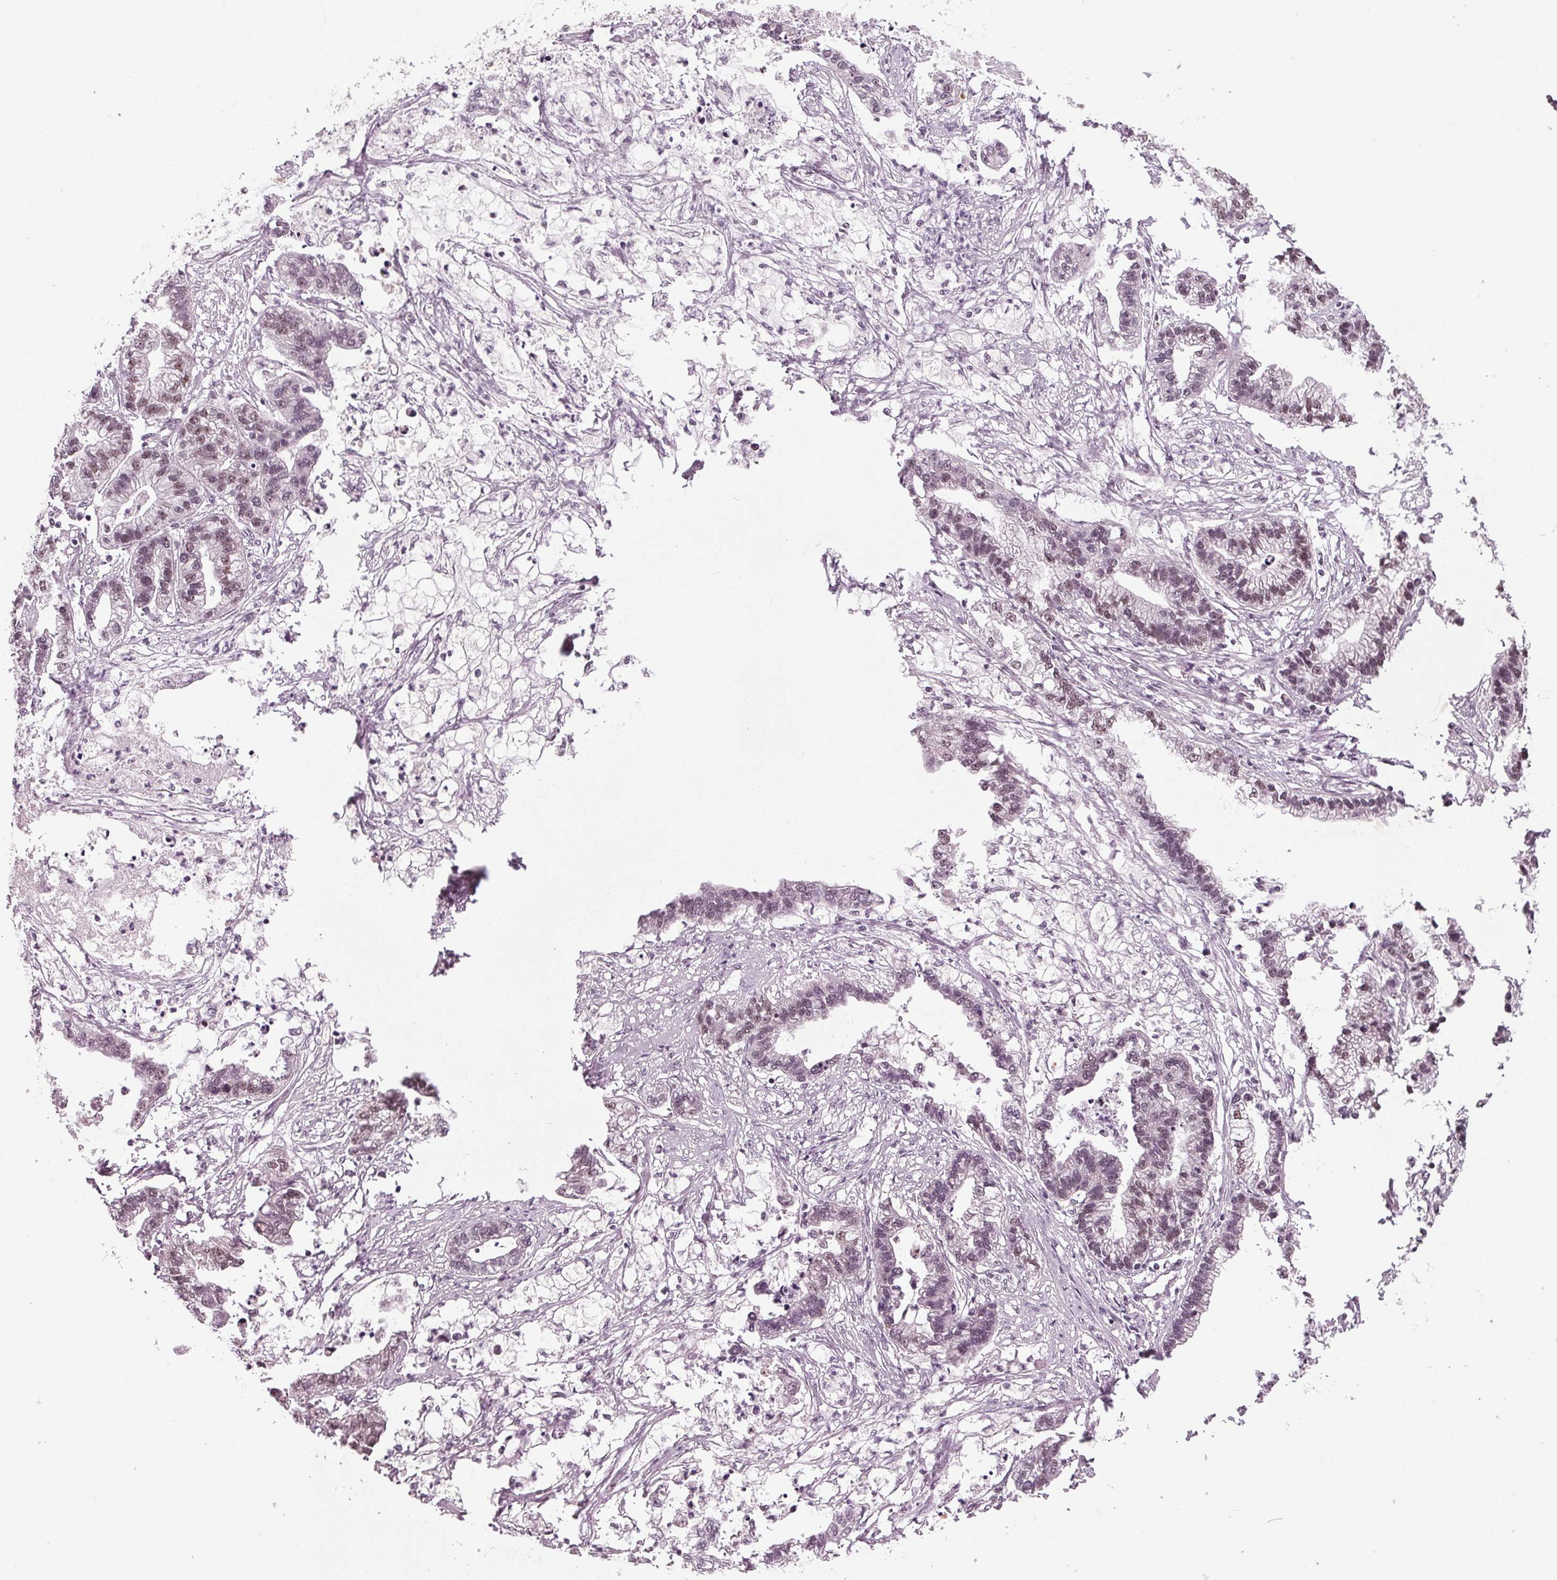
{"staining": {"intensity": "weak", "quantity": "25%-75%", "location": "nuclear"}, "tissue": "stomach cancer", "cell_type": "Tumor cells", "image_type": "cancer", "snomed": [{"axis": "morphology", "description": "Adenocarcinoma, NOS"}, {"axis": "topography", "description": "Stomach"}], "caption": "Protein expression analysis of human stomach cancer (adenocarcinoma) reveals weak nuclear expression in approximately 25%-75% of tumor cells.", "gene": "DDX41", "patient": {"sex": "male", "age": 83}}